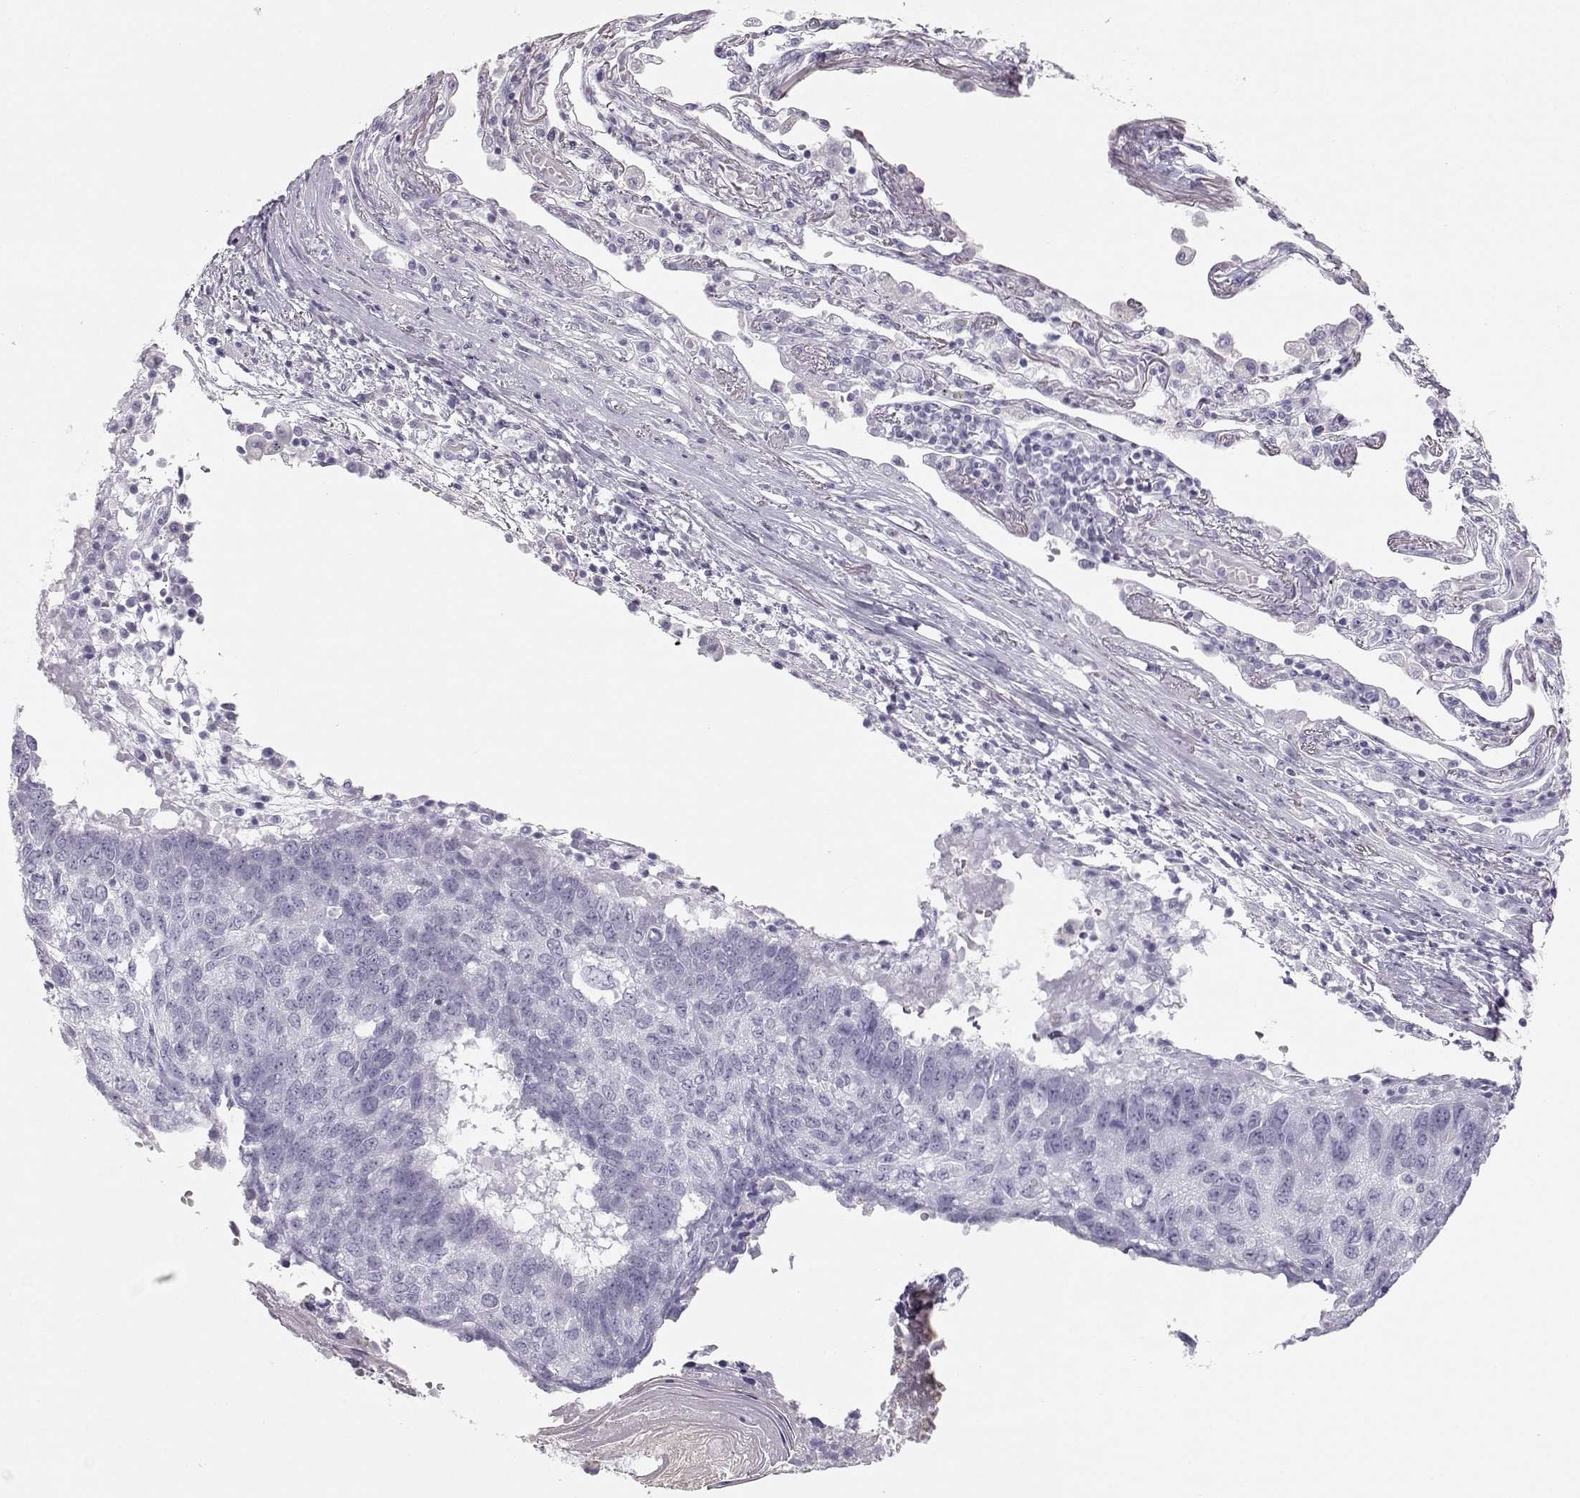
{"staining": {"intensity": "negative", "quantity": "none", "location": "none"}, "tissue": "lung cancer", "cell_type": "Tumor cells", "image_type": "cancer", "snomed": [{"axis": "morphology", "description": "Squamous cell carcinoma, NOS"}, {"axis": "topography", "description": "Lung"}], "caption": "The histopathology image displays no staining of tumor cells in lung squamous cell carcinoma. Brightfield microscopy of immunohistochemistry (IHC) stained with DAB (brown) and hematoxylin (blue), captured at high magnification.", "gene": "MIP", "patient": {"sex": "male", "age": 73}}